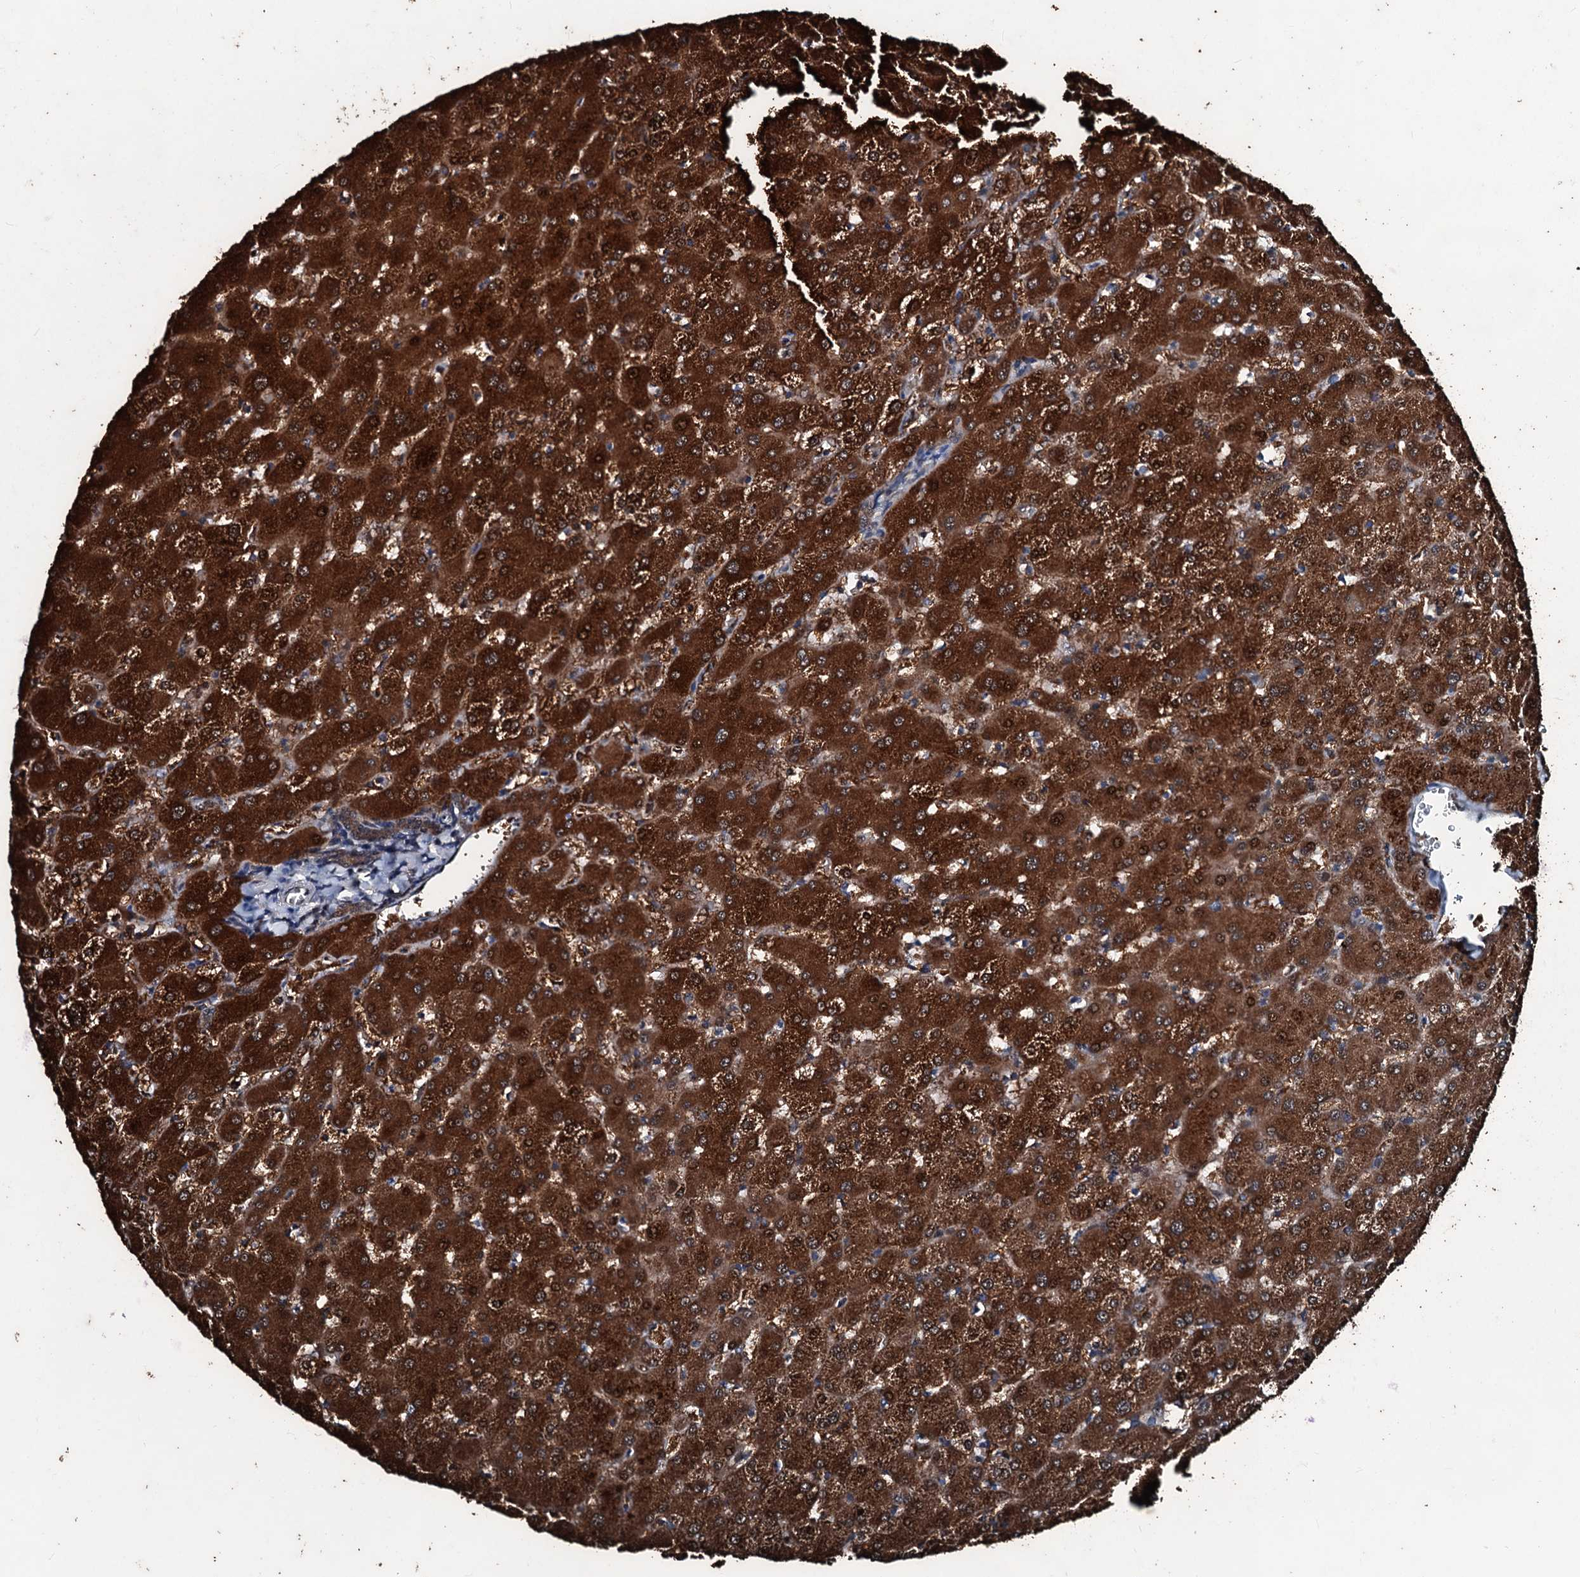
{"staining": {"intensity": "moderate", "quantity": ">75%", "location": "cytoplasmic/membranous"}, "tissue": "liver", "cell_type": "Cholangiocytes", "image_type": "normal", "snomed": [{"axis": "morphology", "description": "Normal tissue, NOS"}, {"axis": "topography", "description": "Liver"}], "caption": "Immunohistochemistry image of unremarkable liver: liver stained using IHC displays medium levels of moderate protein expression localized specifically in the cytoplasmic/membranous of cholangiocytes, appearing as a cytoplasmic/membranous brown color.", "gene": "FAAP24", "patient": {"sex": "female", "age": 63}}